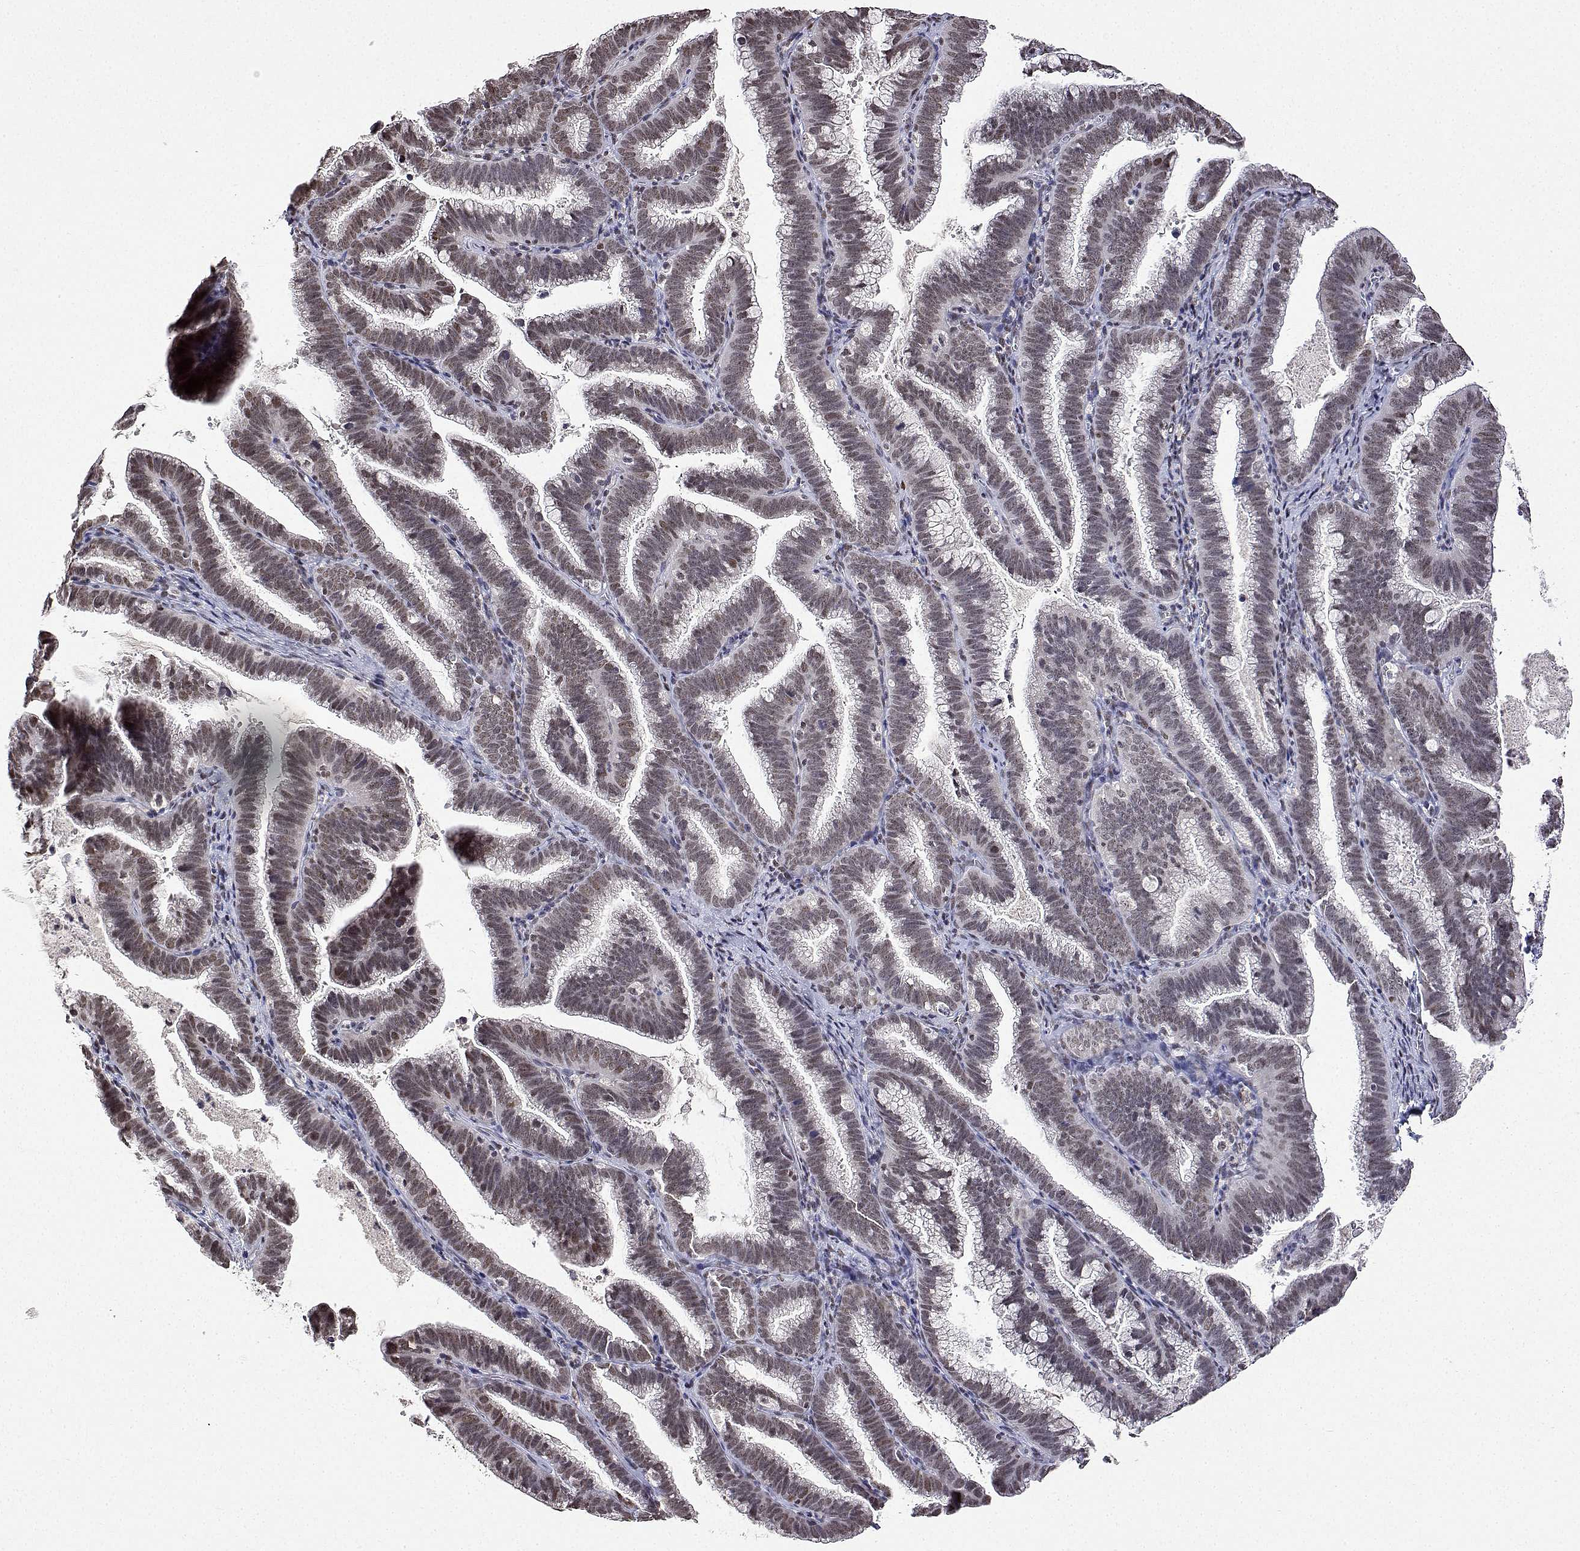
{"staining": {"intensity": "weak", "quantity": ">75%", "location": "nuclear"}, "tissue": "cervical cancer", "cell_type": "Tumor cells", "image_type": "cancer", "snomed": [{"axis": "morphology", "description": "Adenocarcinoma, NOS"}, {"axis": "topography", "description": "Cervix"}], "caption": "This photomicrograph exhibits immunohistochemistry (IHC) staining of human cervical adenocarcinoma, with low weak nuclear positivity in about >75% of tumor cells.", "gene": "XPC", "patient": {"sex": "female", "age": 61}}